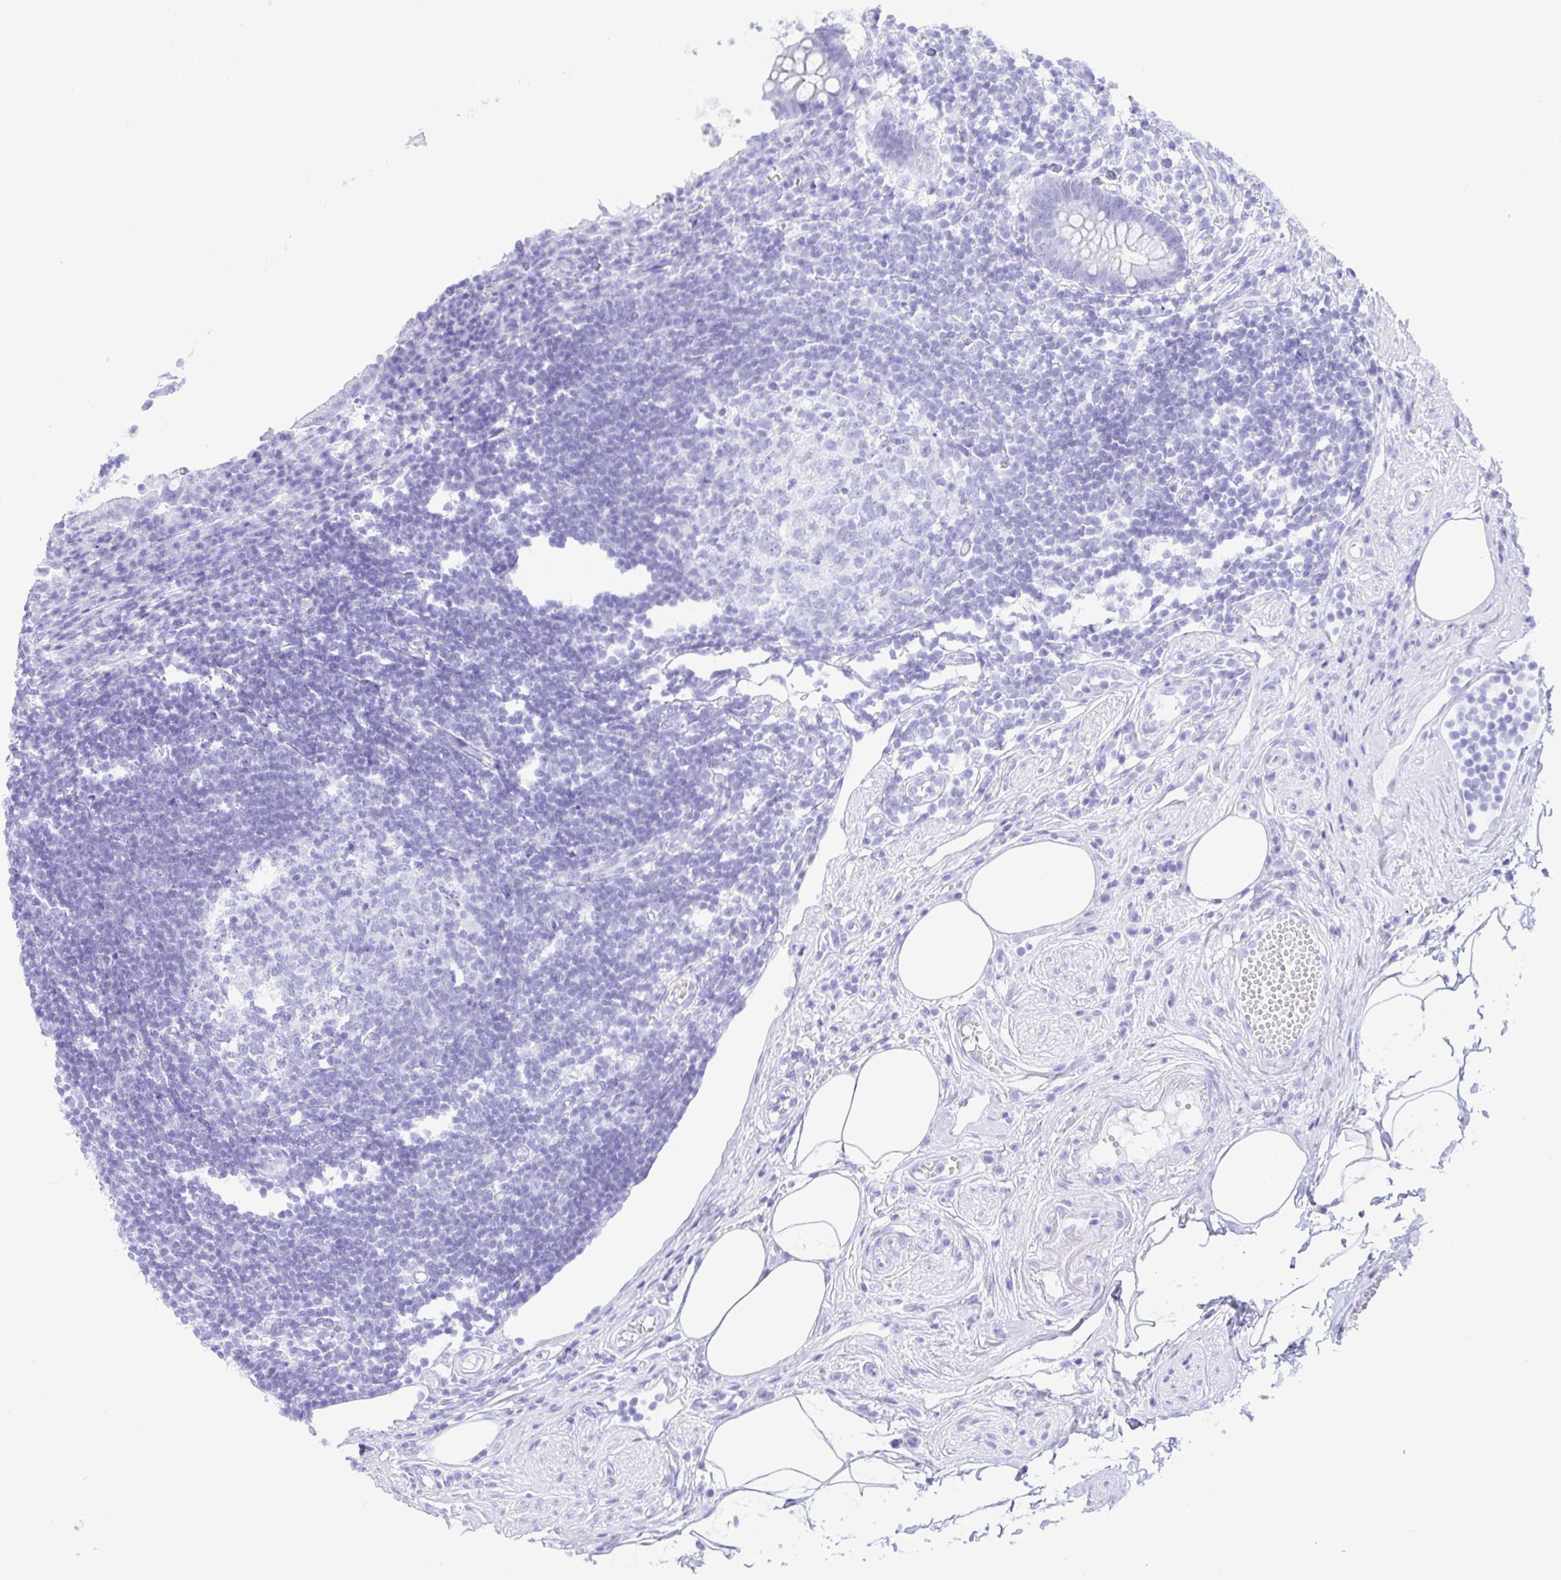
{"staining": {"intensity": "negative", "quantity": "none", "location": "none"}, "tissue": "appendix", "cell_type": "Glandular cells", "image_type": "normal", "snomed": [{"axis": "morphology", "description": "Normal tissue, NOS"}, {"axis": "topography", "description": "Appendix"}], "caption": "The photomicrograph demonstrates no staining of glandular cells in unremarkable appendix.", "gene": "EZHIP", "patient": {"sex": "female", "age": 56}}